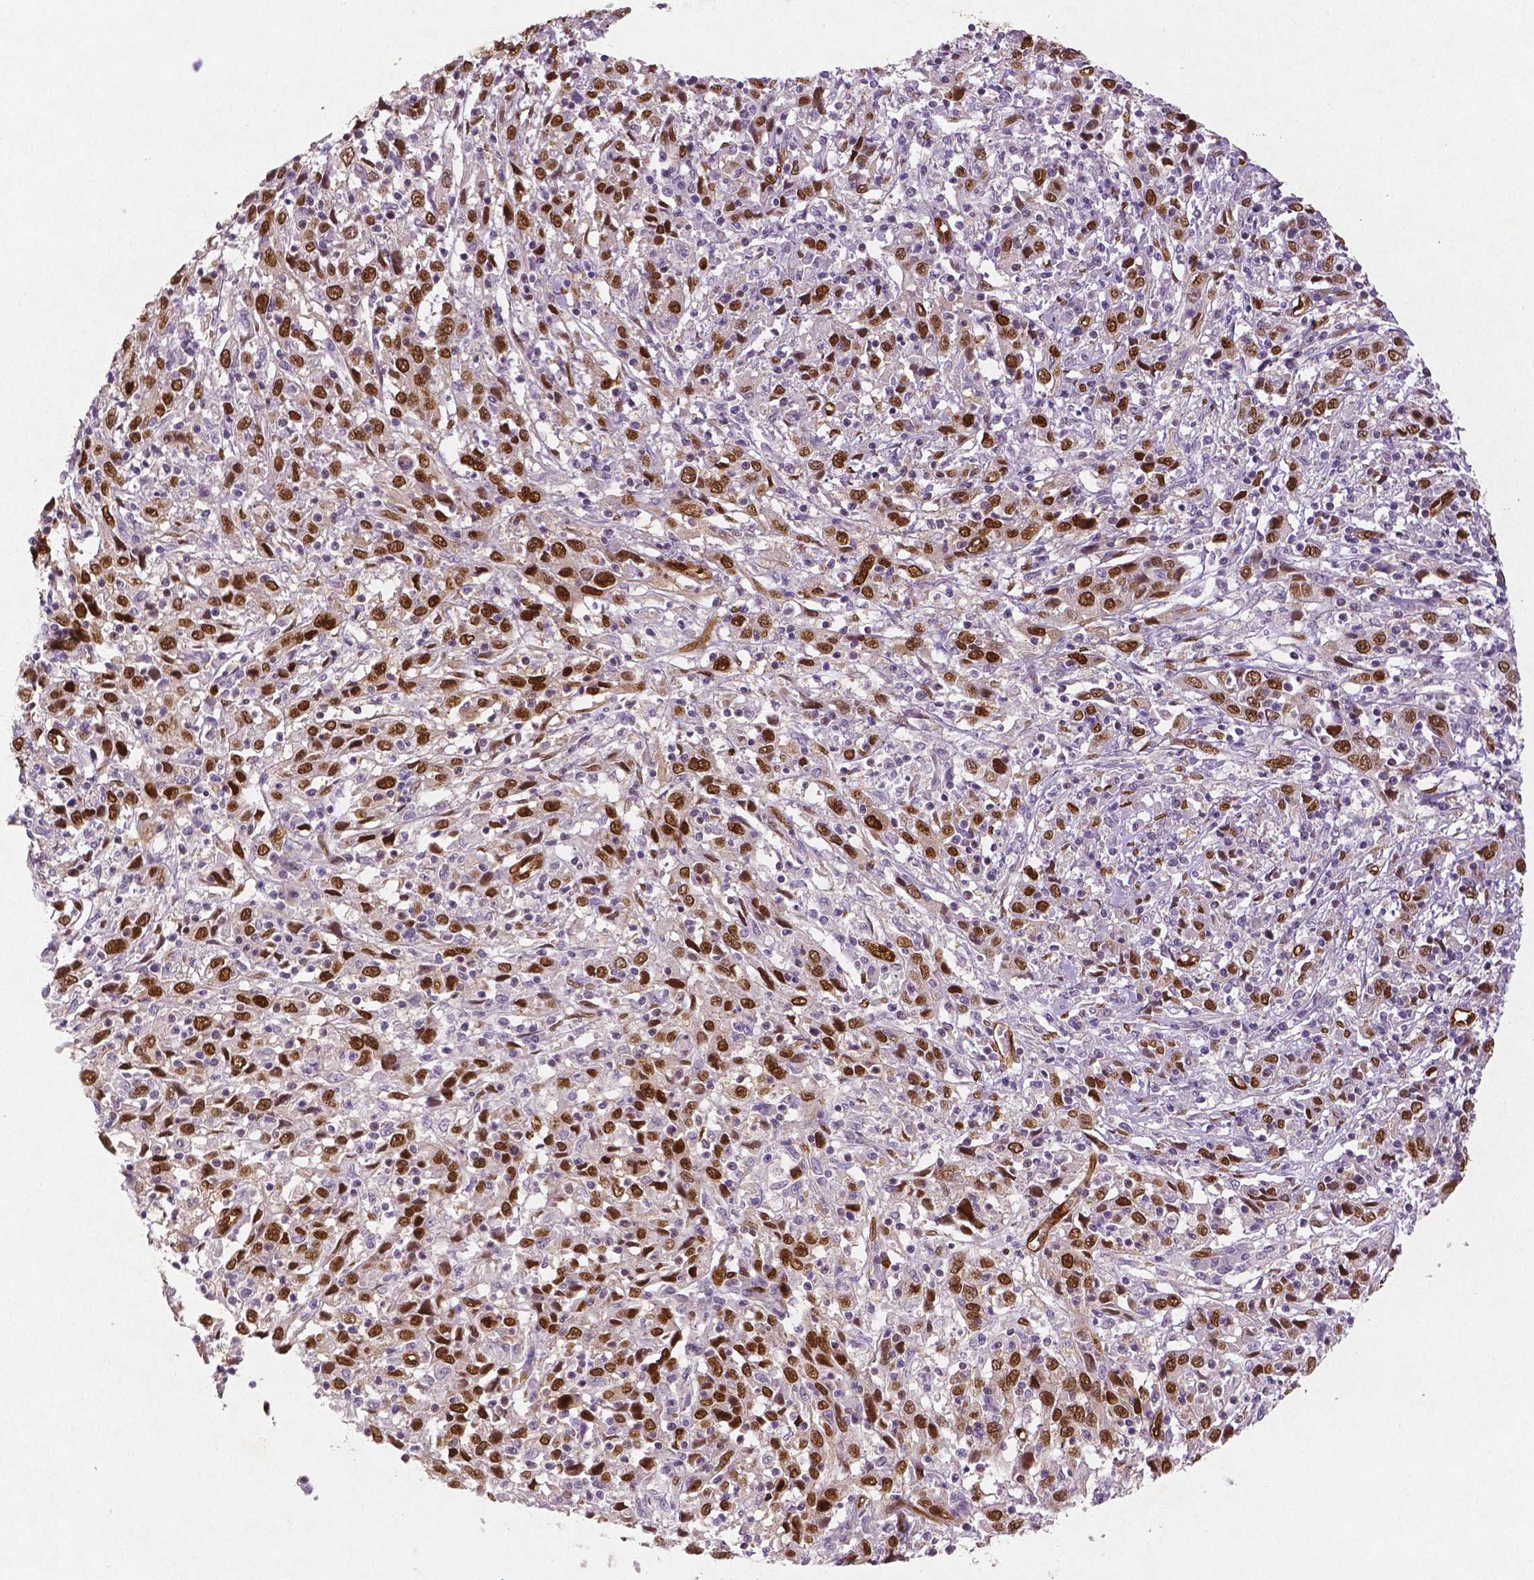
{"staining": {"intensity": "moderate", "quantity": ">75%", "location": "cytoplasmic/membranous,nuclear"}, "tissue": "cervical cancer", "cell_type": "Tumor cells", "image_type": "cancer", "snomed": [{"axis": "morphology", "description": "Squamous cell carcinoma, NOS"}, {"axis": "topography", "description": "Cervix"}], "caption": "This micrograph demonstrates squamous cell carcinoma (cervical) stained with immunohistochemistry (IHC) to label a protein in brown. The cytoplasmic/membranous and nuclear of tumor cells show moderate positivity for the protein. Nuclei are counter-stained blue.", "gene": "WWTR1", "patient": {"sex": "female", "age": 46}}